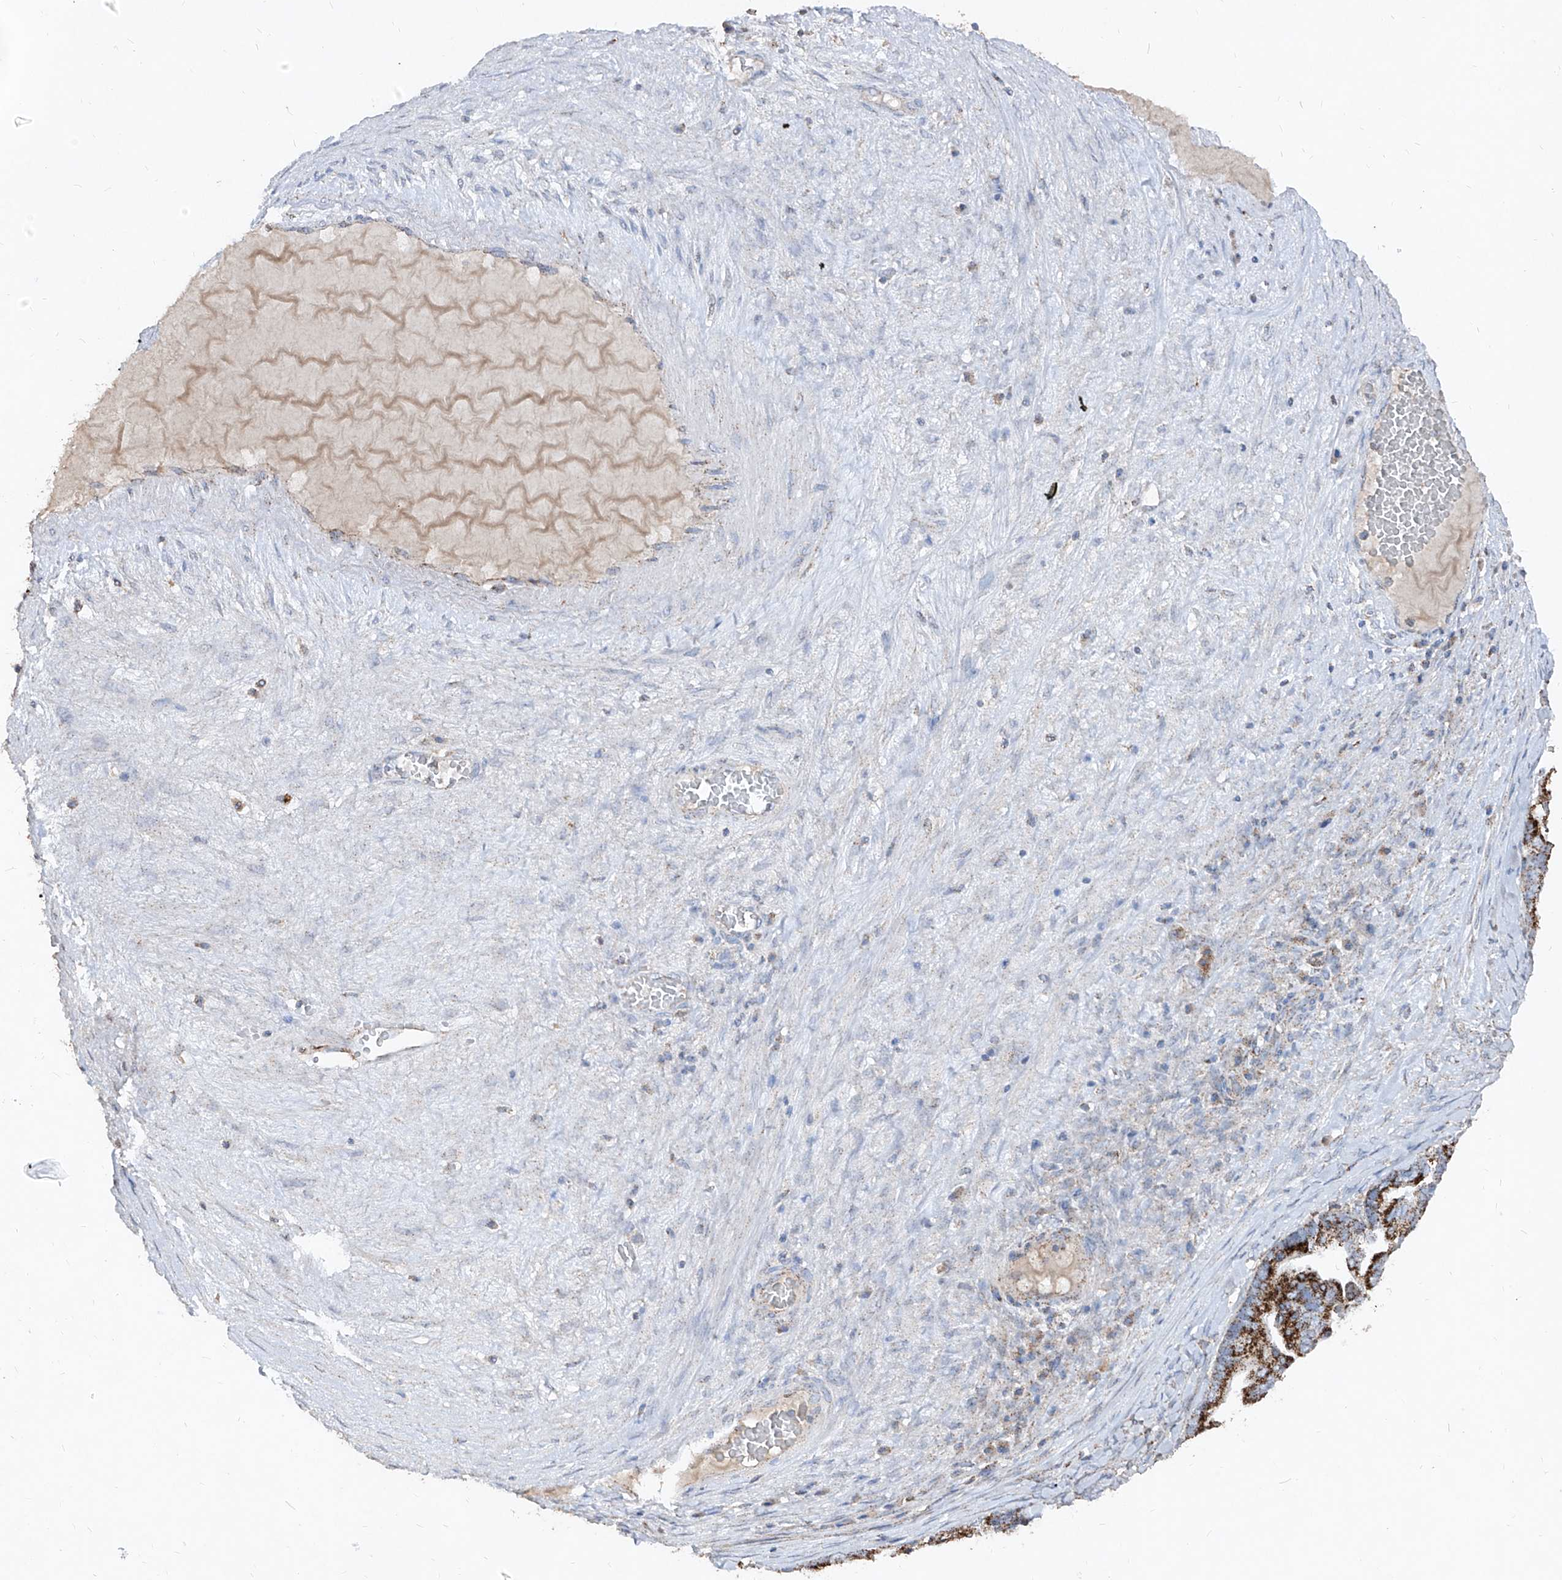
{"staining": {"intensity": "strong", "quantity": ">75%", "location": "cytoplasmic/membranous"}, "tissue": "ovarian cancer", "cell_type": "Tumor cells", "image_type": "cancer", "snomed": [{"axis": "morphology", "description": "Cystadenocarcinoma, serous, NOS"}, {"axis": "topography", "description": "Ovary"}], "caption": "Immunohistochemical staining of human serous cystadenocarcinoma (ovarian) demonstrates strong cytoplasmic/membranous protein positivity in about >75% of tumor cells. The protein of interest is shown in brown color, while the nuclei are stained blue.", "gene": "ABCD3", "patient": {"sex": "female", "age": 56}}